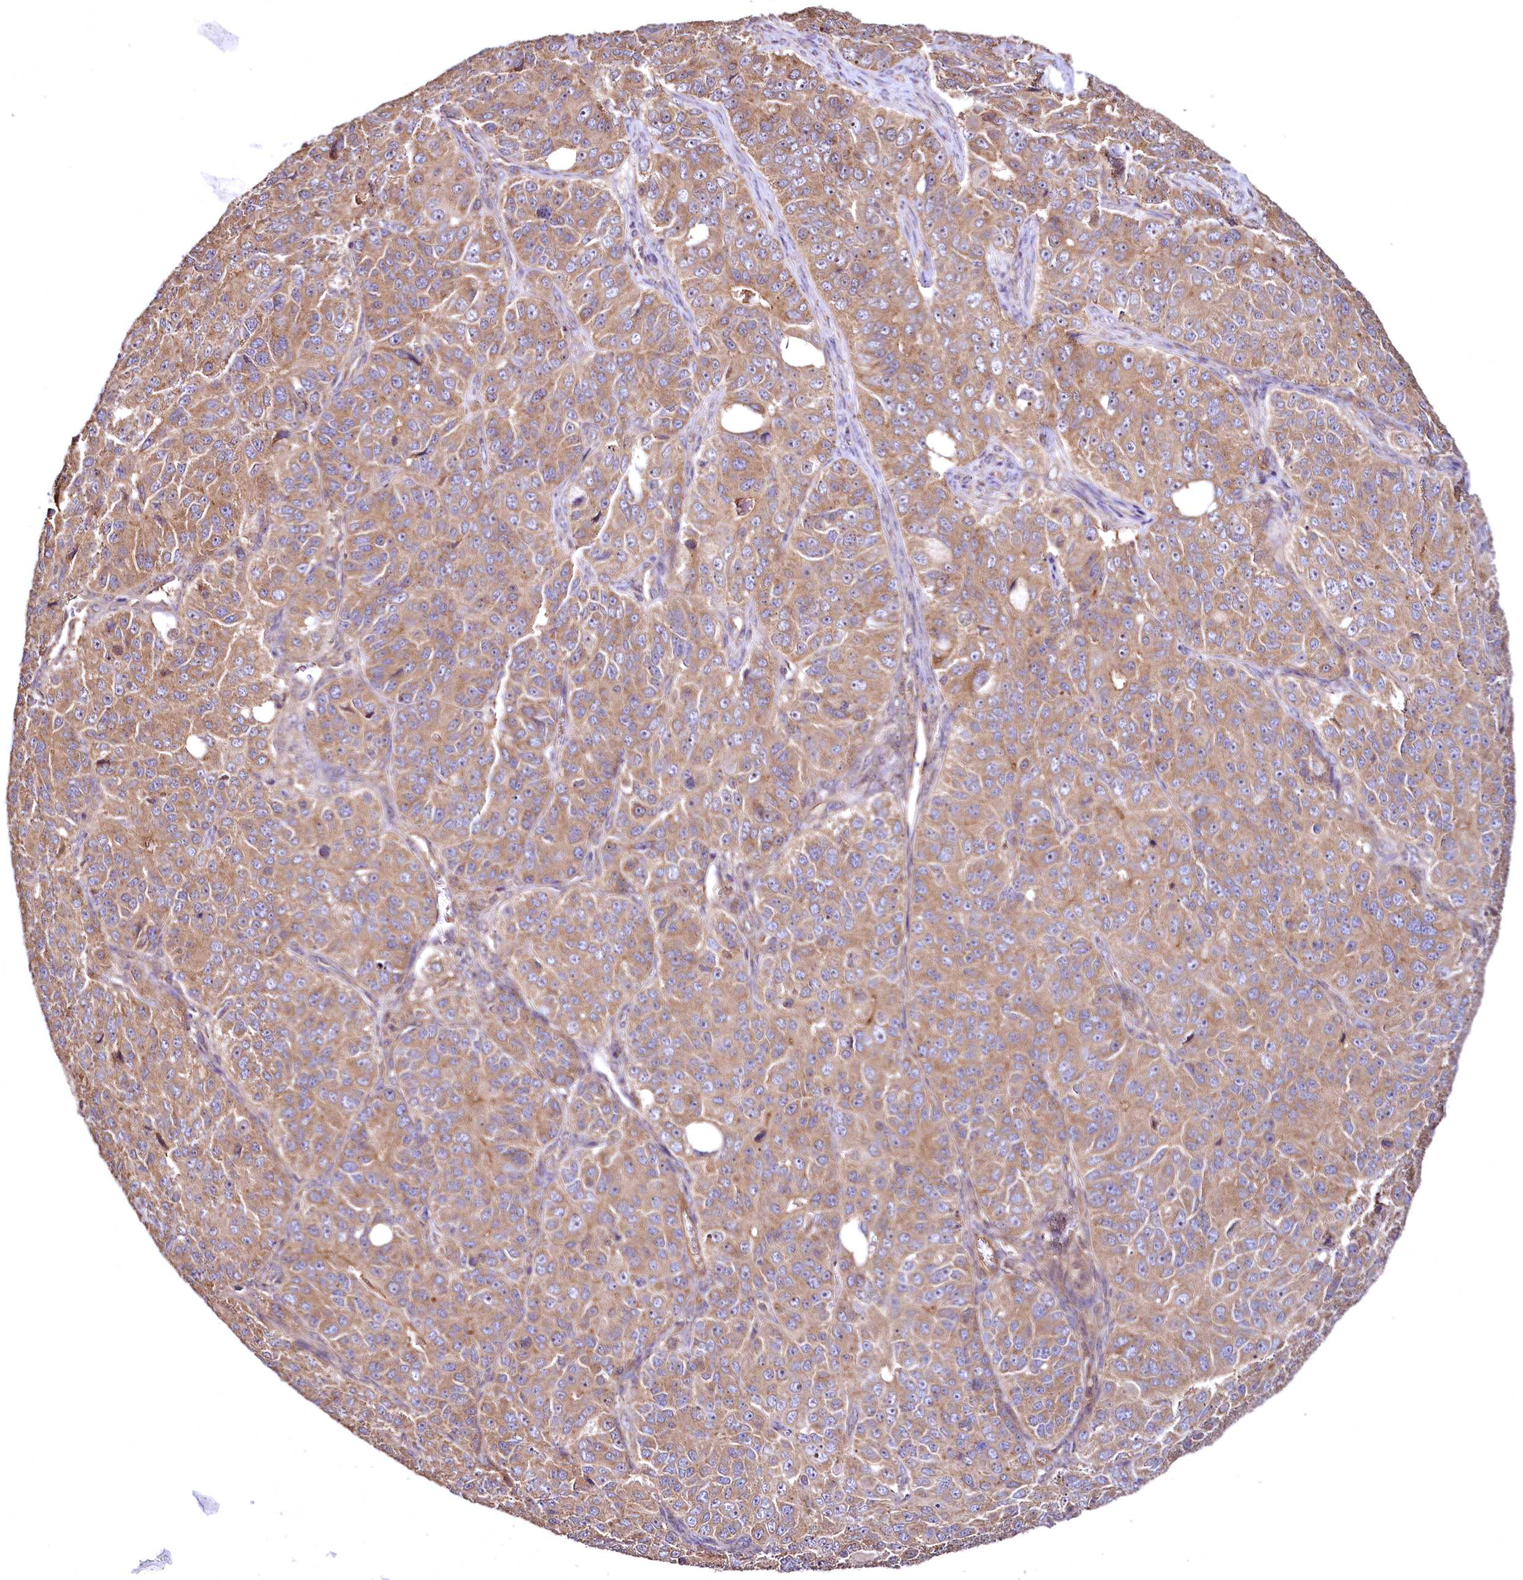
{"staining": {"intensity": "moderate", "quantity": ">75%", "location": "cytoplasmic/membranous"}, "tissue": "ovarian cancer", "cell_type": "Tumor cells", "image_type": "cancer", "snomed": [{"axis": "morphology", "description": "Carcinoma, endometroid"}, {"axis": "topography", "description": "Ovary"}], "caption": "Immunohistochemistry (DAB) staining of human ovarian cancer (endometroid carcinoma) shows moderate cytoplasmic/membranous protein positivity in approximately >75% of tumor cells.", "gene": "TBCEL", "patient": {"sex": "female", "age": 51}}